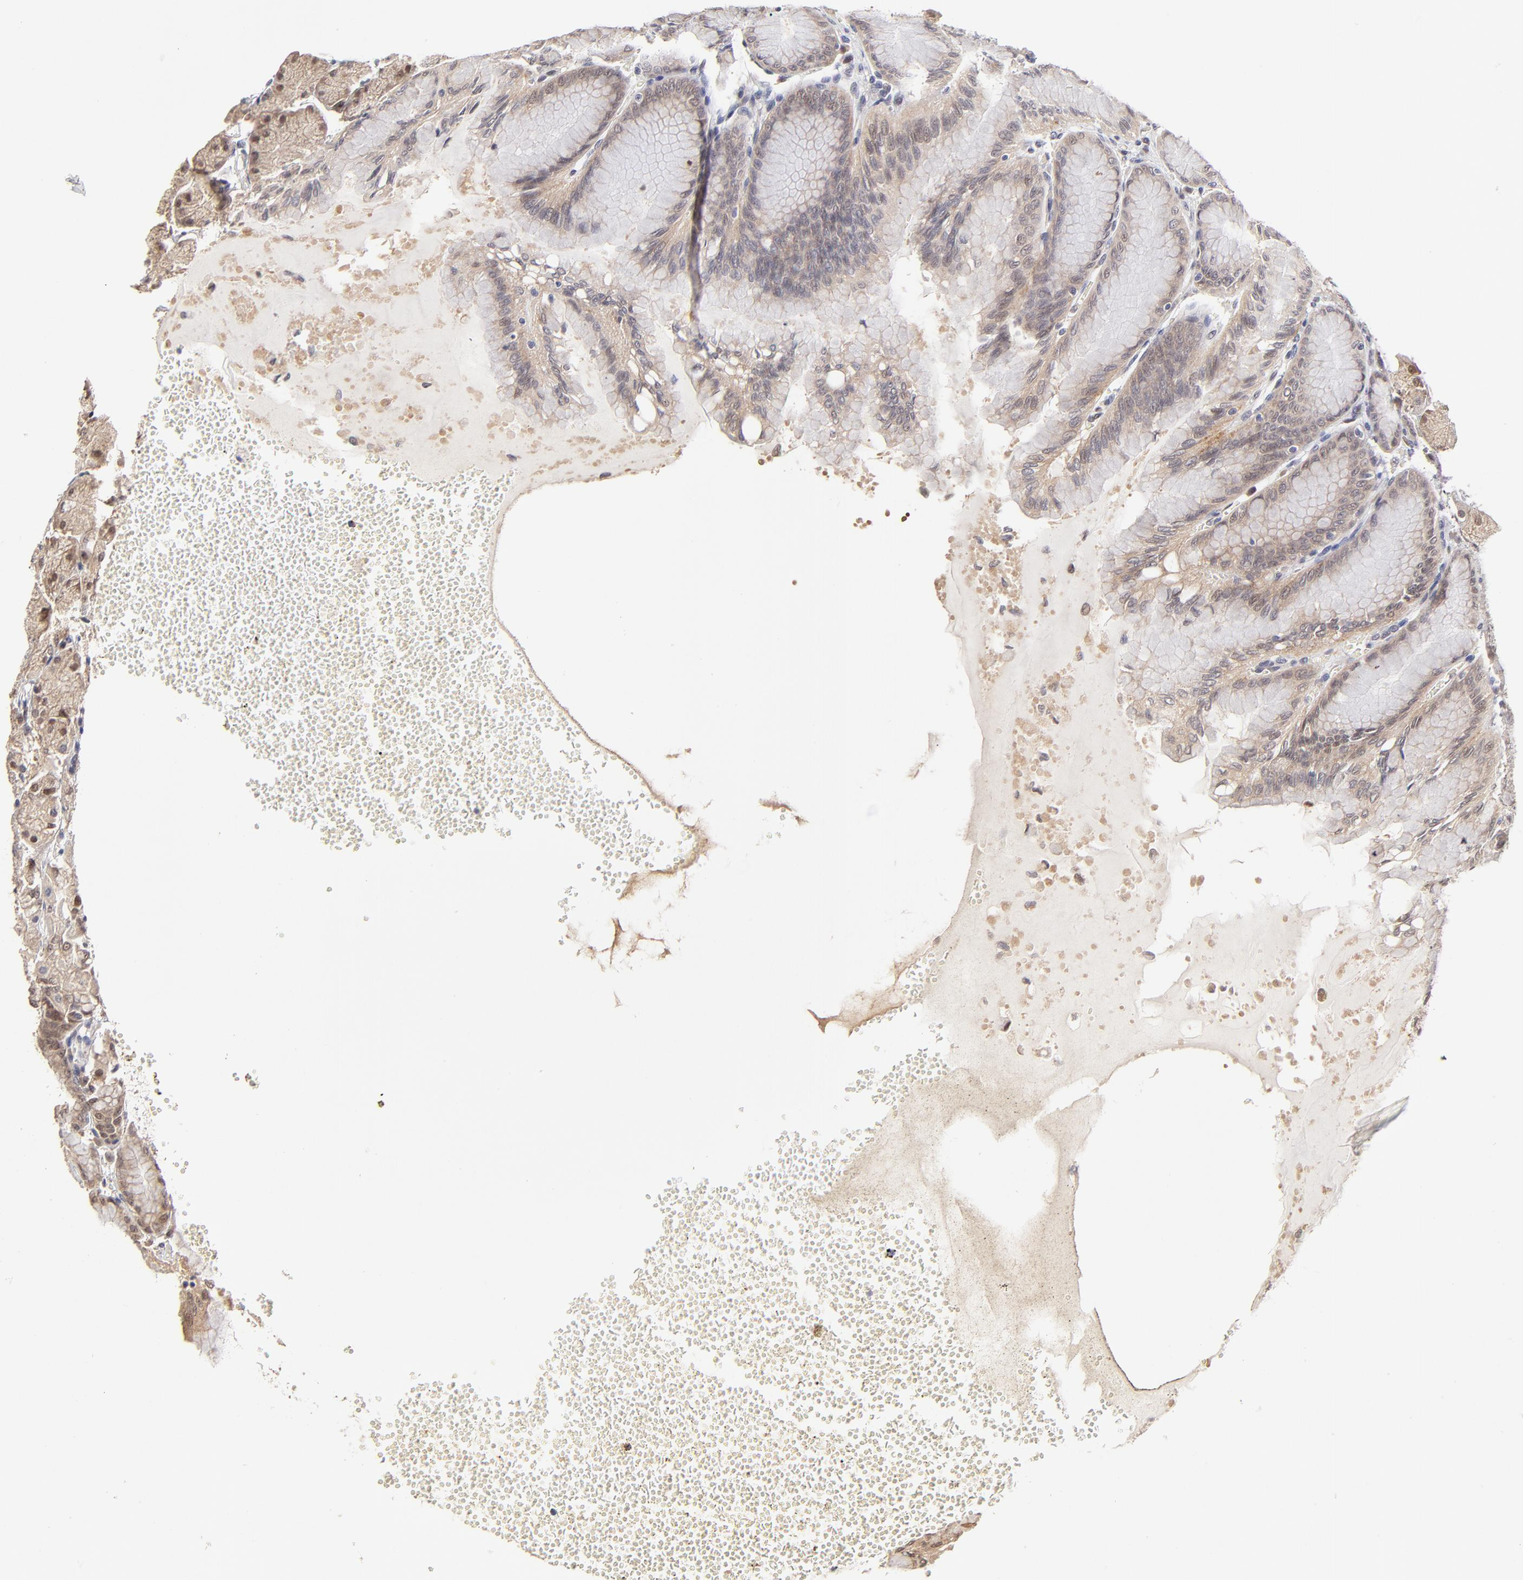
{"staining": {"intensity": "strong", "quantity": "25%-75%", "location": "cytoplasmic/membranous"}, "tissue": "stomach", "cell_type": "Glandular cells", "image_type": "normal", "snomed": [{"axis": "morphology", "description": "Normal tissue, NOS"}, {"axis": "topography", "description": "Stomach"}, {"axis": "topography", "description": "Stomach, lower"}], "caption": "DAB immunohistochemical staining of benign human stomach exhibits strong cytoplasmic/membranous protein expression in about 25%-75% of glandular cells. The staining was performed using DAB to visualize the protein expression in brown, while the nuclei were stained in blue with hematoxylin (Magnification: 20x).", "gene": "ZNF10", "patient": {"sex": "male", "age": 76}}